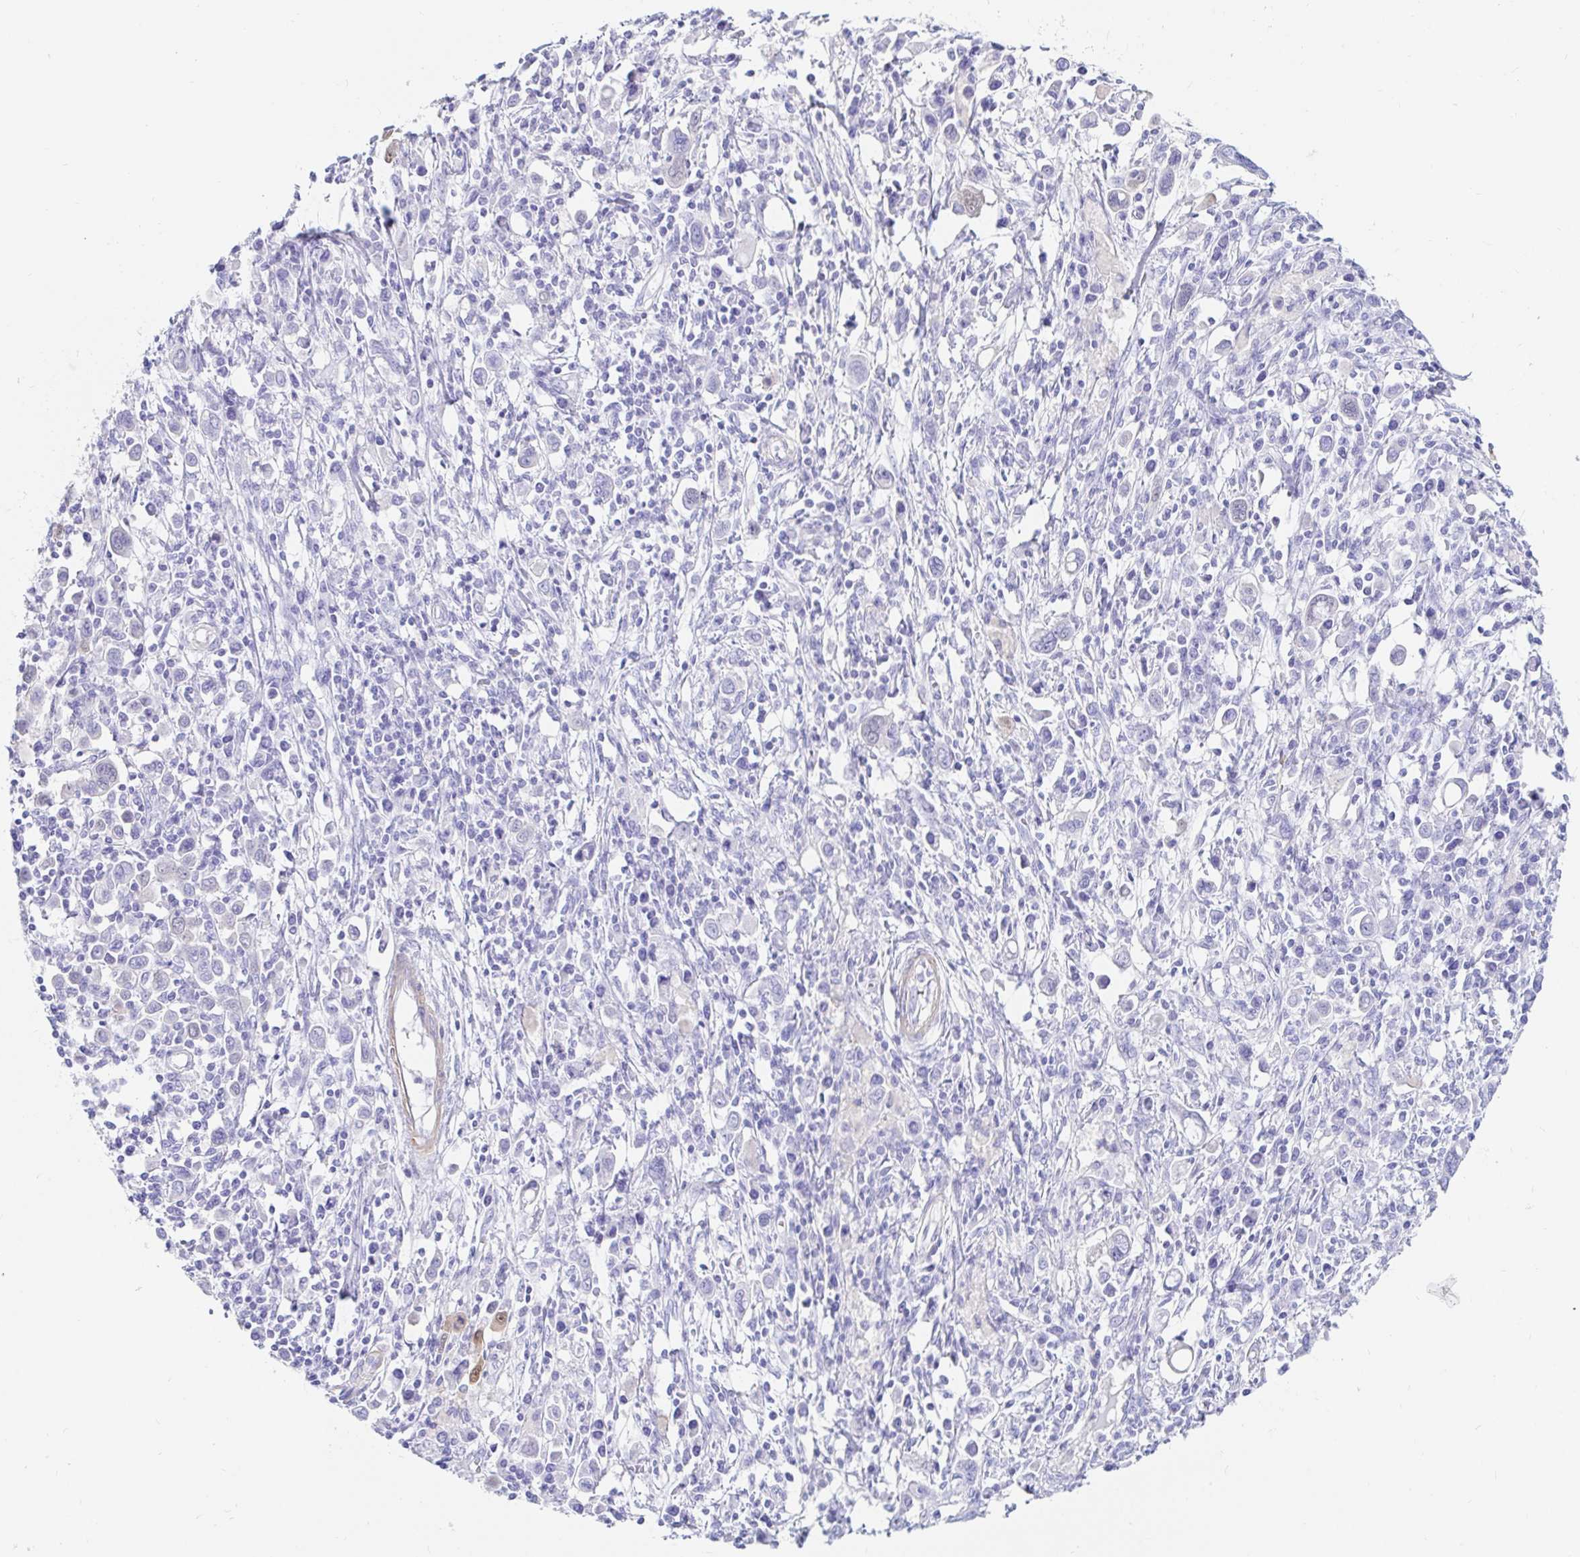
{"staining": {"intensity": "negative", "quantity": "none", "location": "none"}, "tissue": "stomach cancer", "cell_type": "Tumor cells", "image_type": "cancer", "snomed": [{"axis": "morphology", "description": "Adenocarcinoma, NOS"}, {"axis": "topography", "description": "Stomach, upper"}], "caption": "Tumor cells are negative for brown protein staining in stomach cancer.", "gene": "PPP1R1B", "patient": {"sex": "male", "age": 75}}